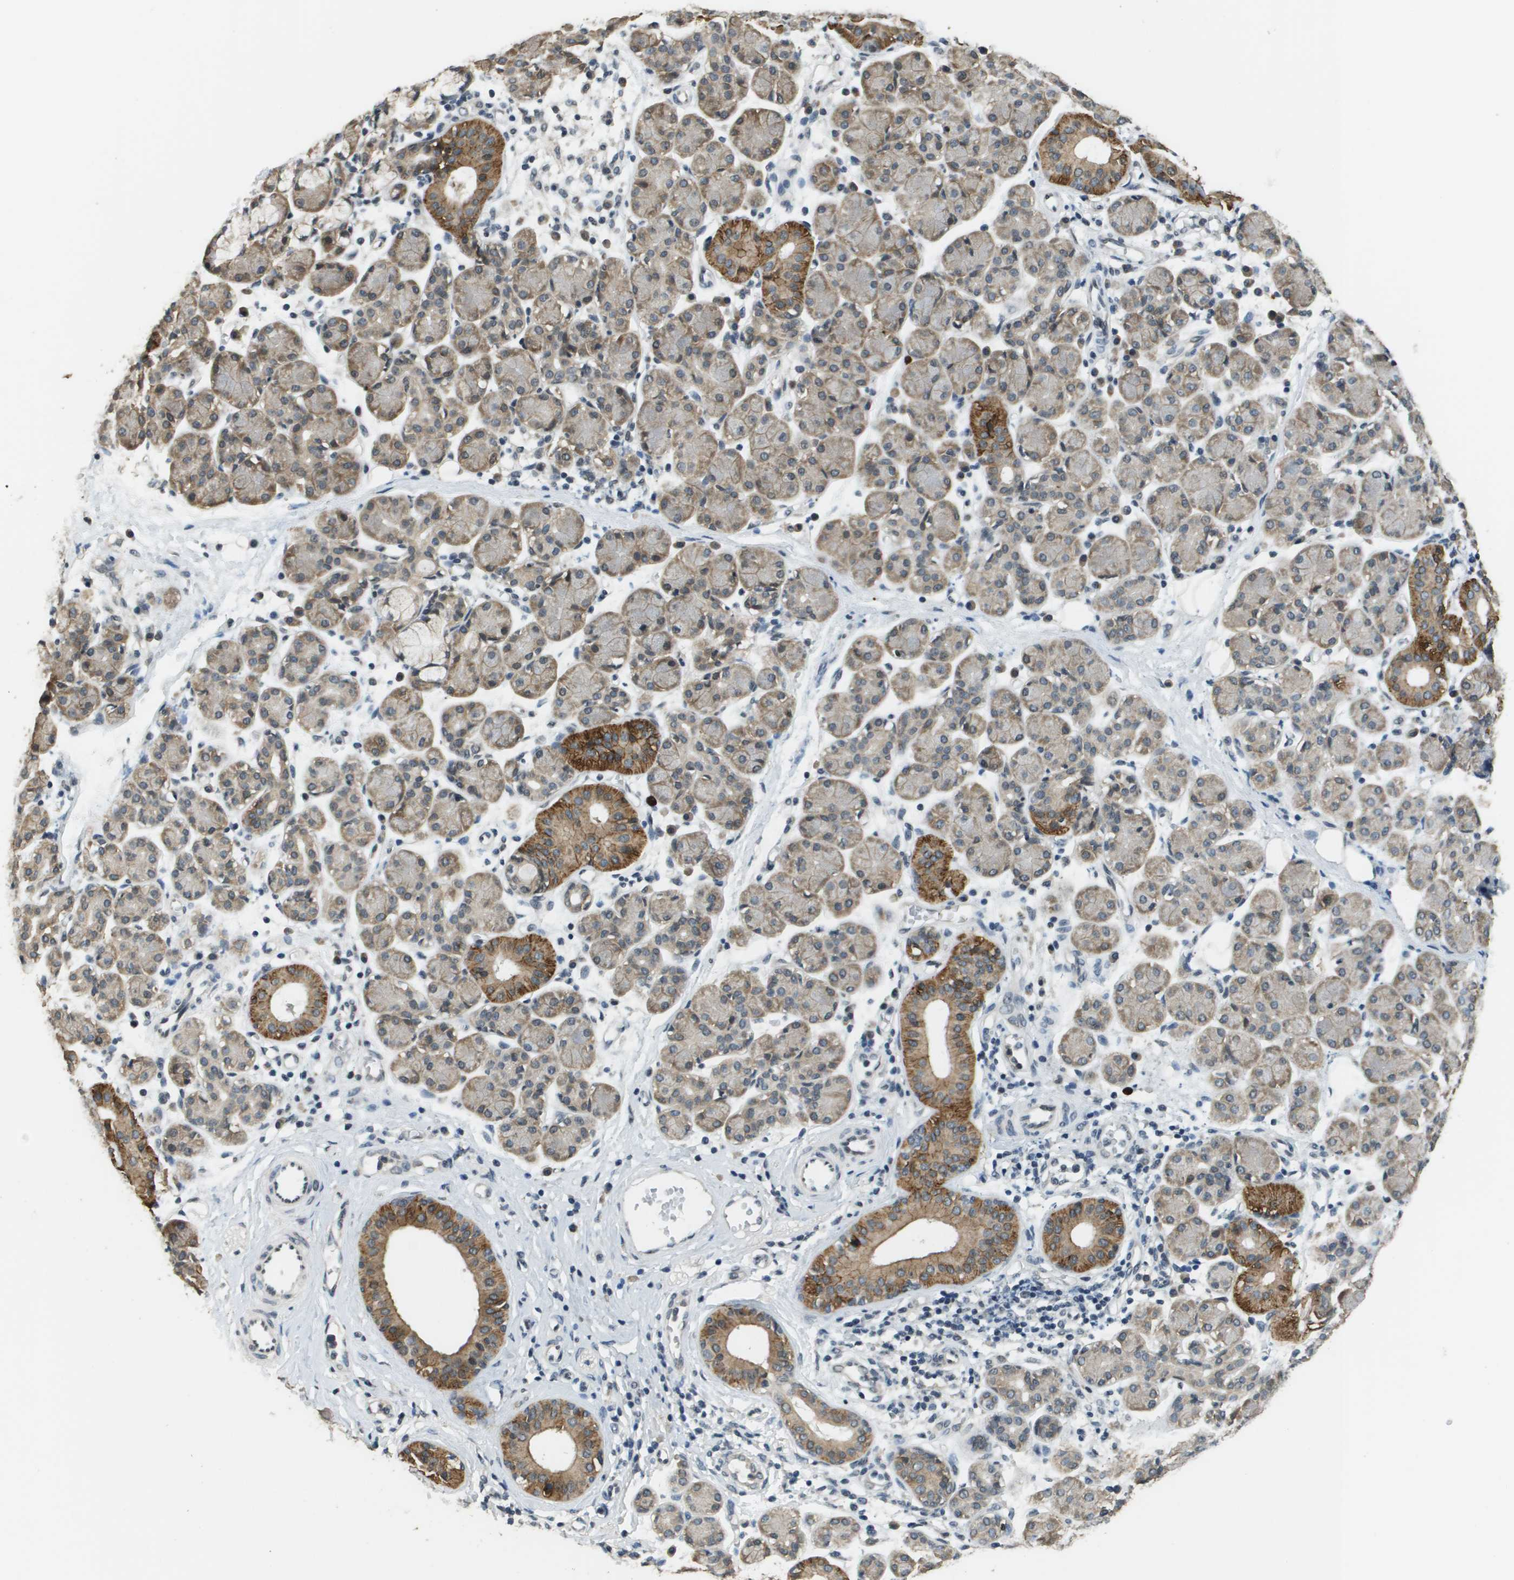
{"staining": {"intensity": "moderate", "quantity": ">75%", "location": "cytoplasmic/membranous"}, "tissue": "salivary gland", "cell_type": "Glandular cells", "image_type": "normal", "snomed": [{"axis": "morphology", "description": "Normal tissue, NOS"}, {"axis": "morphology", "description": "Inflammation, NOS"}, {"axis": "topography", "description": "Lymph node"}, {"axis": "topography", "description": "Salivary gland"}], "caption": "Immunohistochemistry (IHC) photomicrograph of unremarkable human salivary gland stained for a protein (brown), which displays medium levels of moderate cytoplasmic/membranous positivity in approximately >75% of glandular cells.", "gene": "FANCC", "patient": {"sex": "male", "age": 3}}